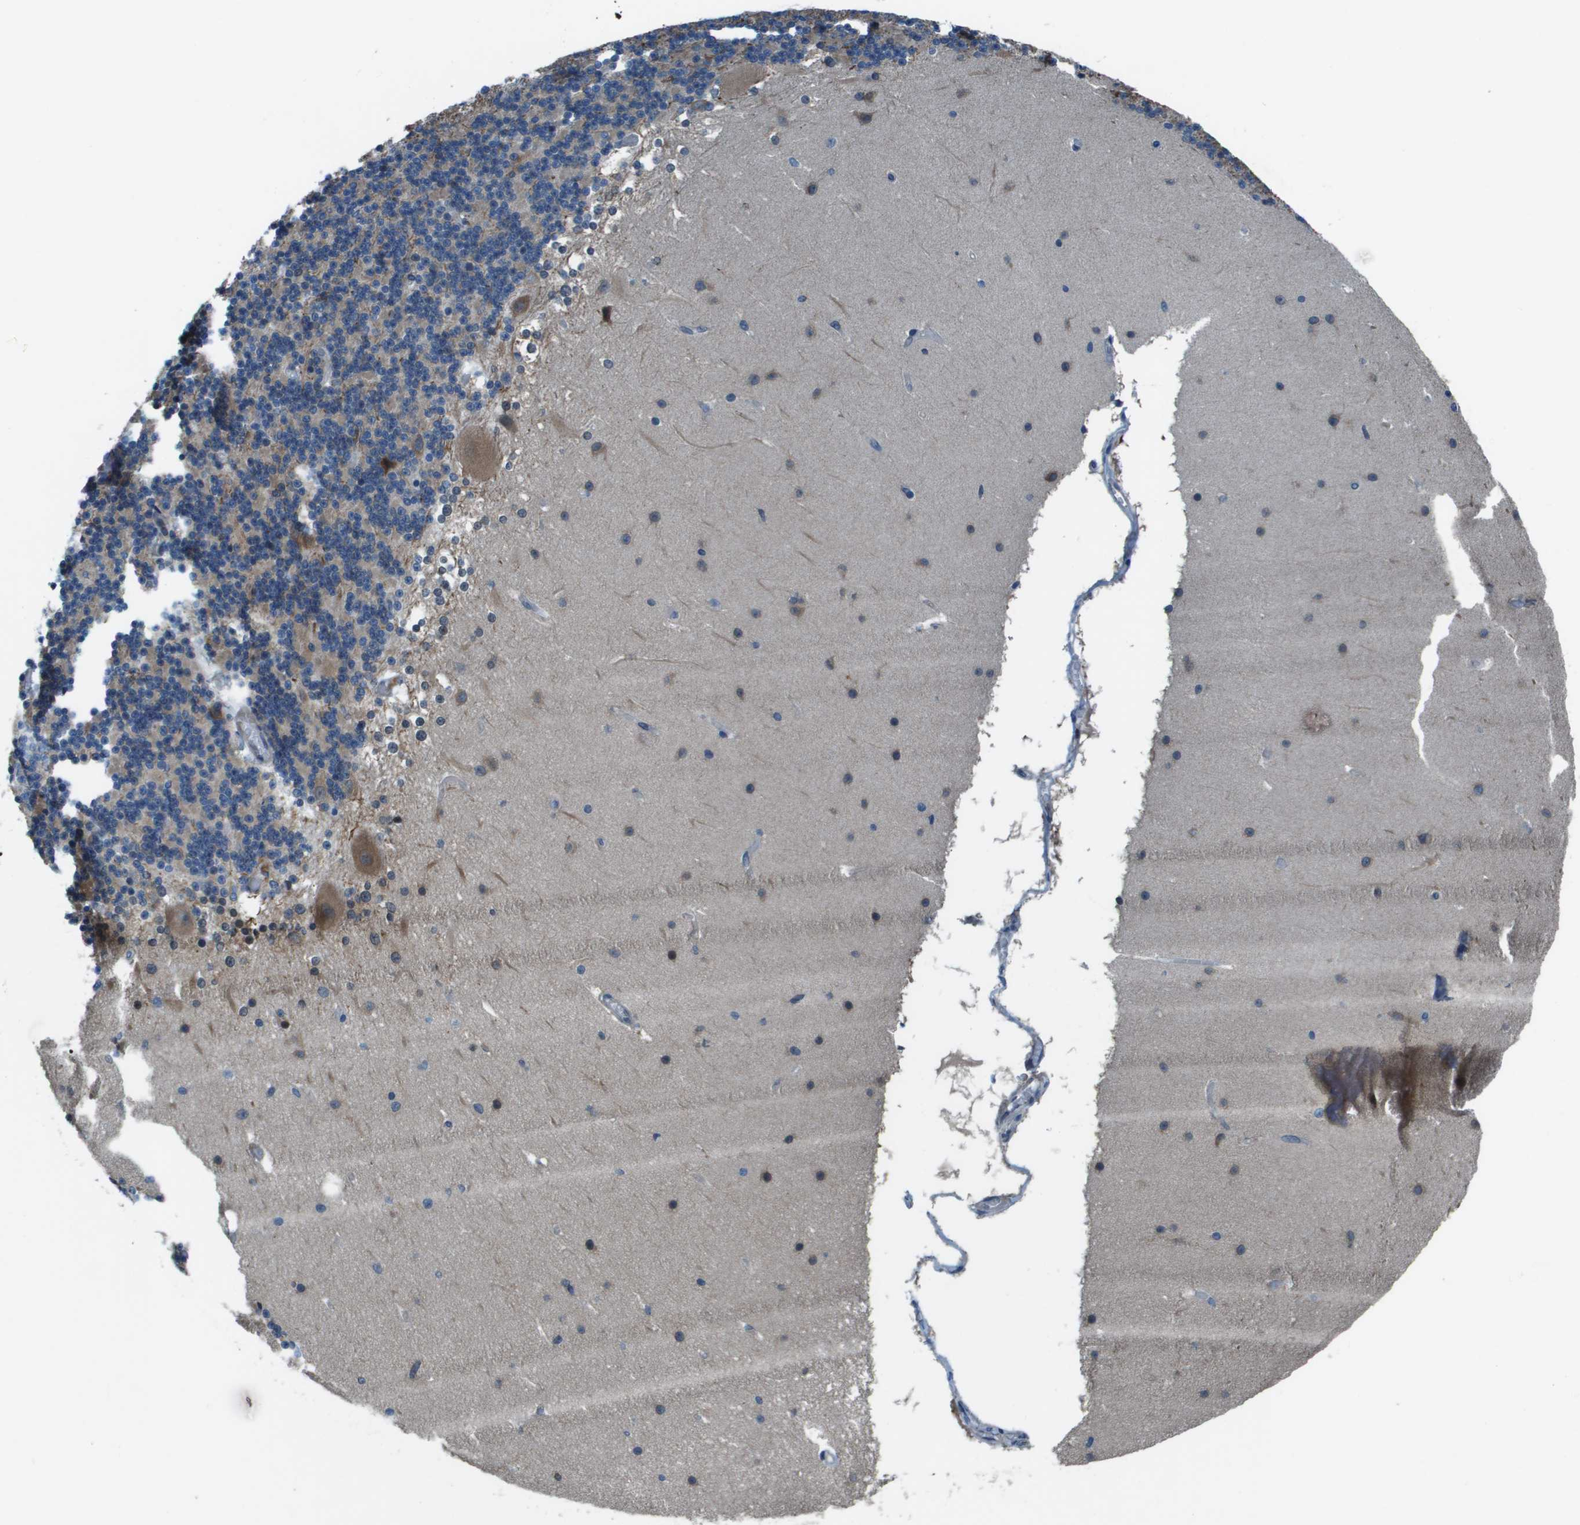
{"staining": {"intensity": "moderate", "quantity": "25%-75%", "location": "cytoplasmic/membranous"}, "tissue": "cerebellum", "cell_type": "Cells in granular layer", "image_type": "normal", "snomed": [{"axis": "morphology", "description": "Normal tissue, NOS"}, {"axis": "topography", "description": "Cerebellum"}], "caption": "Immunohistochemical staining of benign human cerebellum exhibits moderate cytoplasmic/membranous protein staining in about 25%-75% of cells in granular layer. (Stains: DAB (3,3'-diaminobenzidine) in brown, nuclei in blue, Microscopy: brightfield microscopy at high magnification).", "gene": "ARFGAP2", "patient": {"sex": "female", "age": 19}}